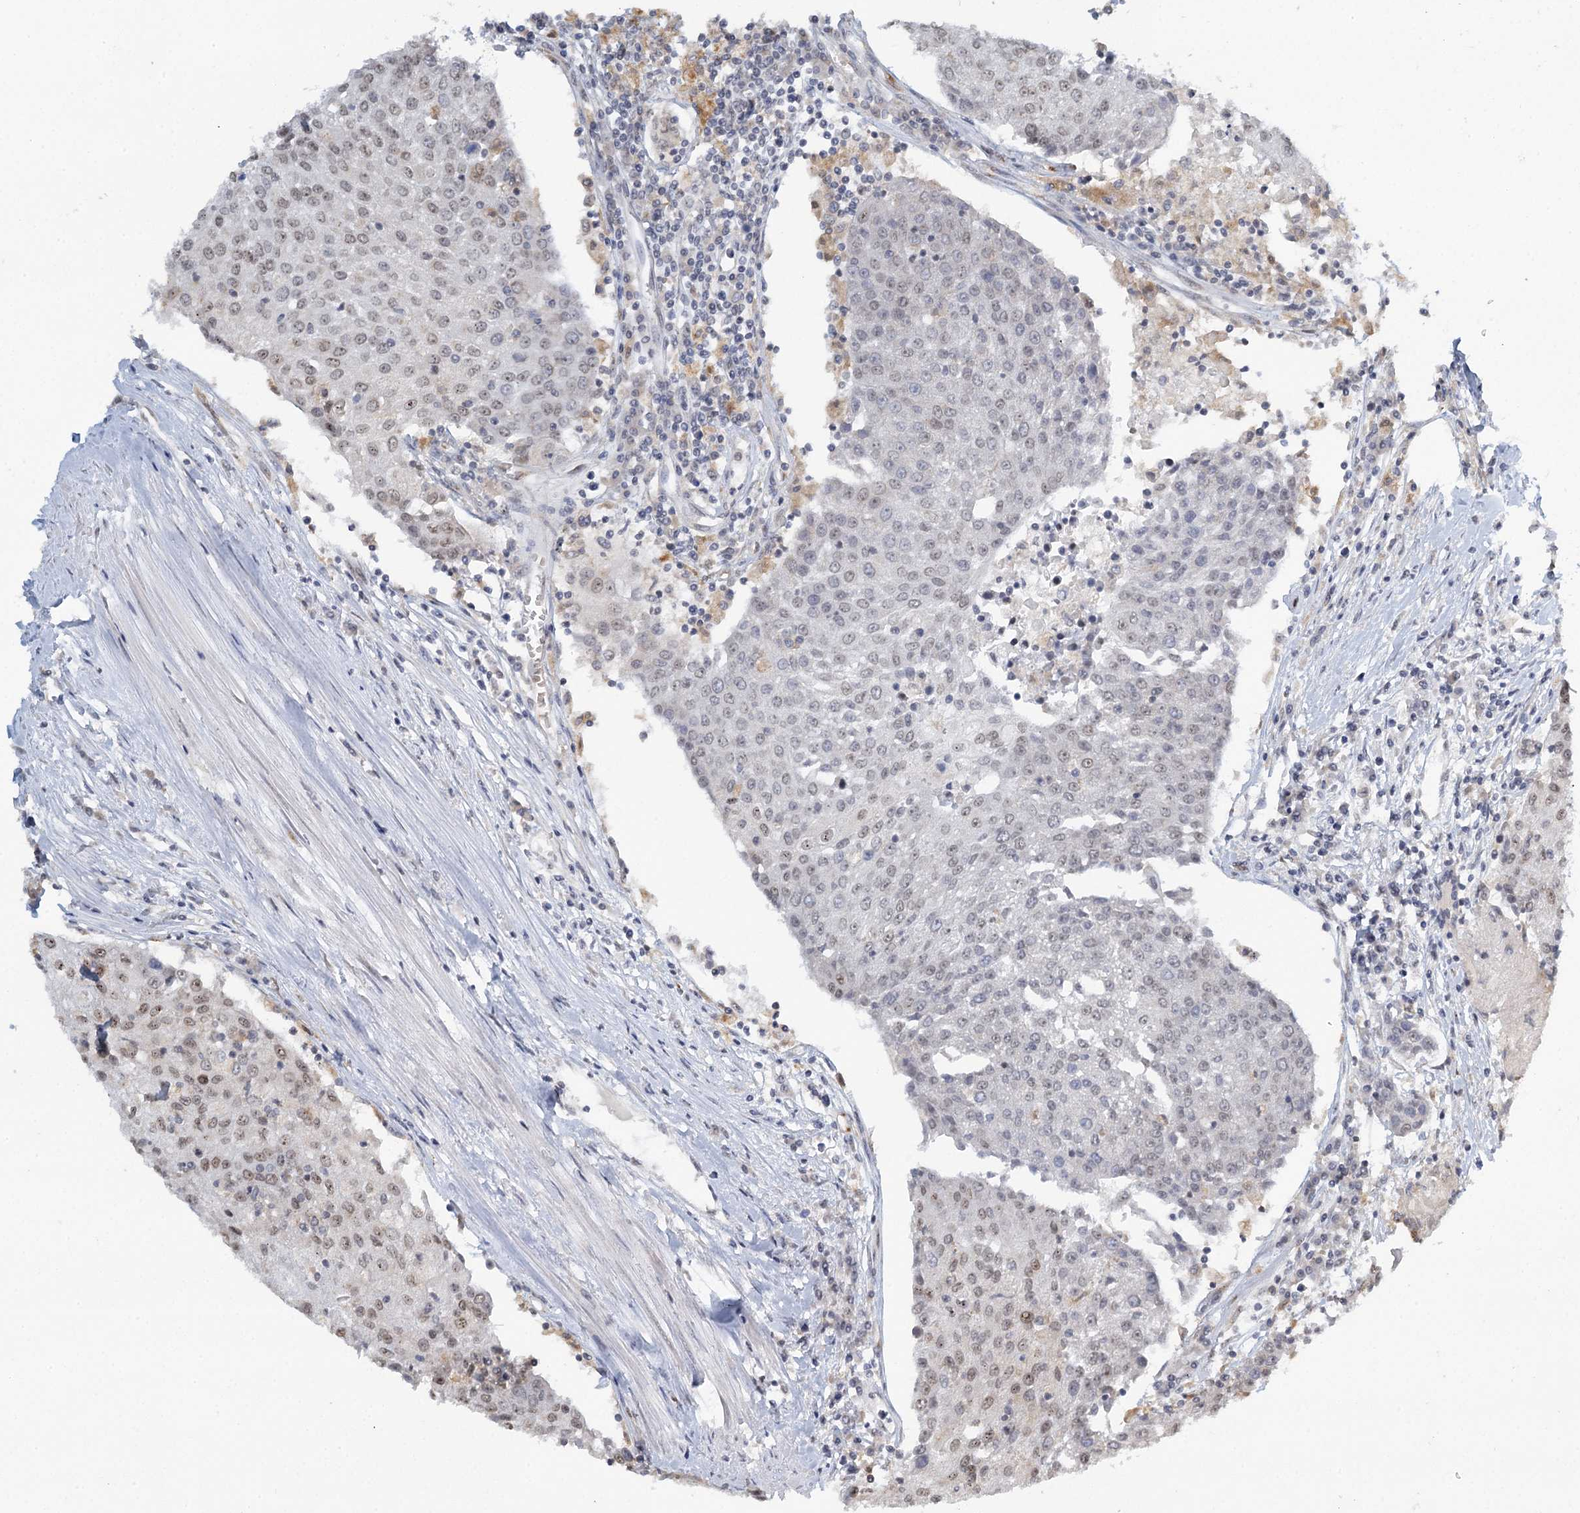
{"staining": {"intensity": "weak", "quantity": "<25%", "location": "nuclear"}, "tissue": "urothelial cancer", "cell_type": "Tumor cells", "image_type": "cancer", "snomed": [{"axis": "morphology", "description": "Urothelial carcinoma, High grade"}, {"axis": "topography", "description": "Urinary bladder"}], "caption": "This histopathology image is of urothelial carcinoma (high-grade) stained with immunohistochemistry to label a protein in brown with the nuclei are counter-stained blue. There is no expression in tumor cells.", "gene": "TREX1", "patient": {"sex": "female", "age": 85}}